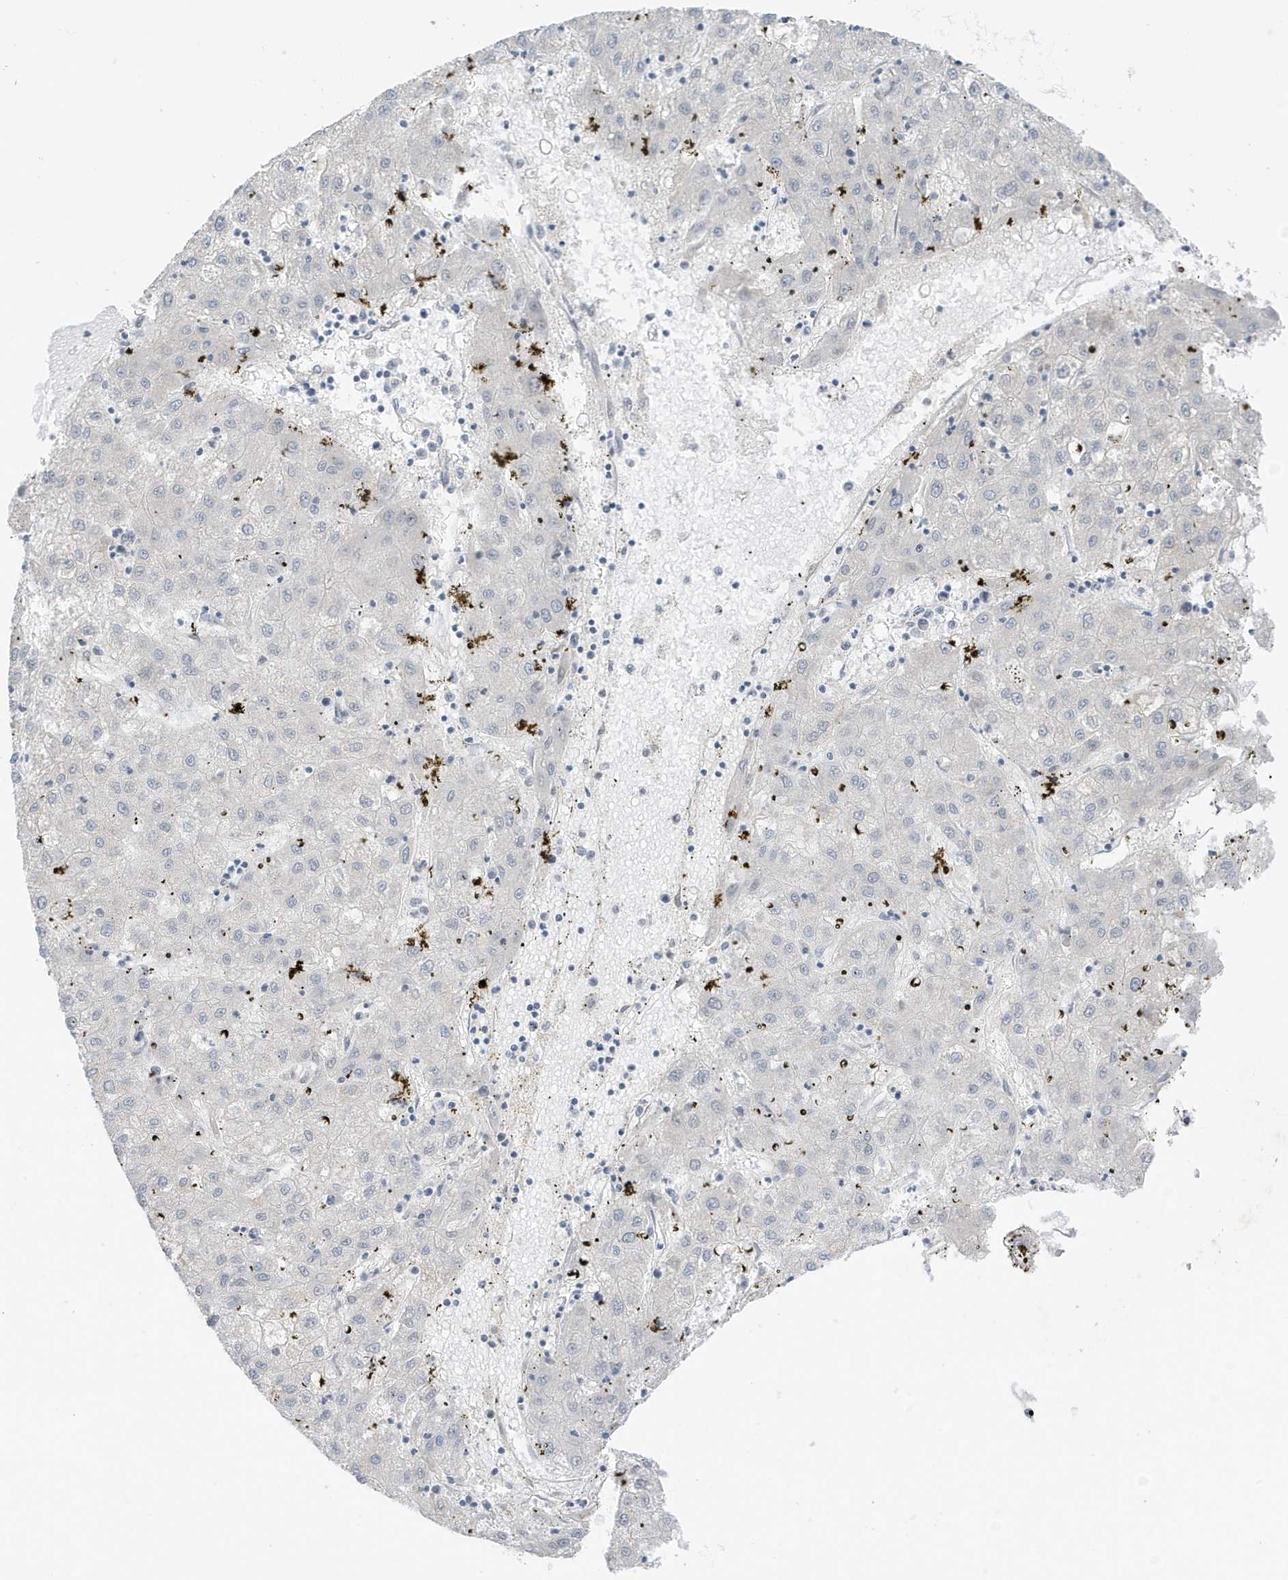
{"staining": {"intensity": "negative", "quantity": "none", "location": "none"}, "tissue": "liver cancer", "cell_type": "Tumor cells", "image_type": "cancer", "snomed": [{"axis": "morphology", "description": "Carcinoma, Hepatocellular, NOS"}, {"axis": "topography", "description": "Liver"}], "caption": "The immunohistochemistry (IHC) micrograph has no significant staining in tumor cells of liver cancer (hepatocellular carcinoma) tissue. (Brightfield microscopy of DAB IHC at high magnification).", "gene": "MSL3", "patient": {"sex": "male", "age": 72}}